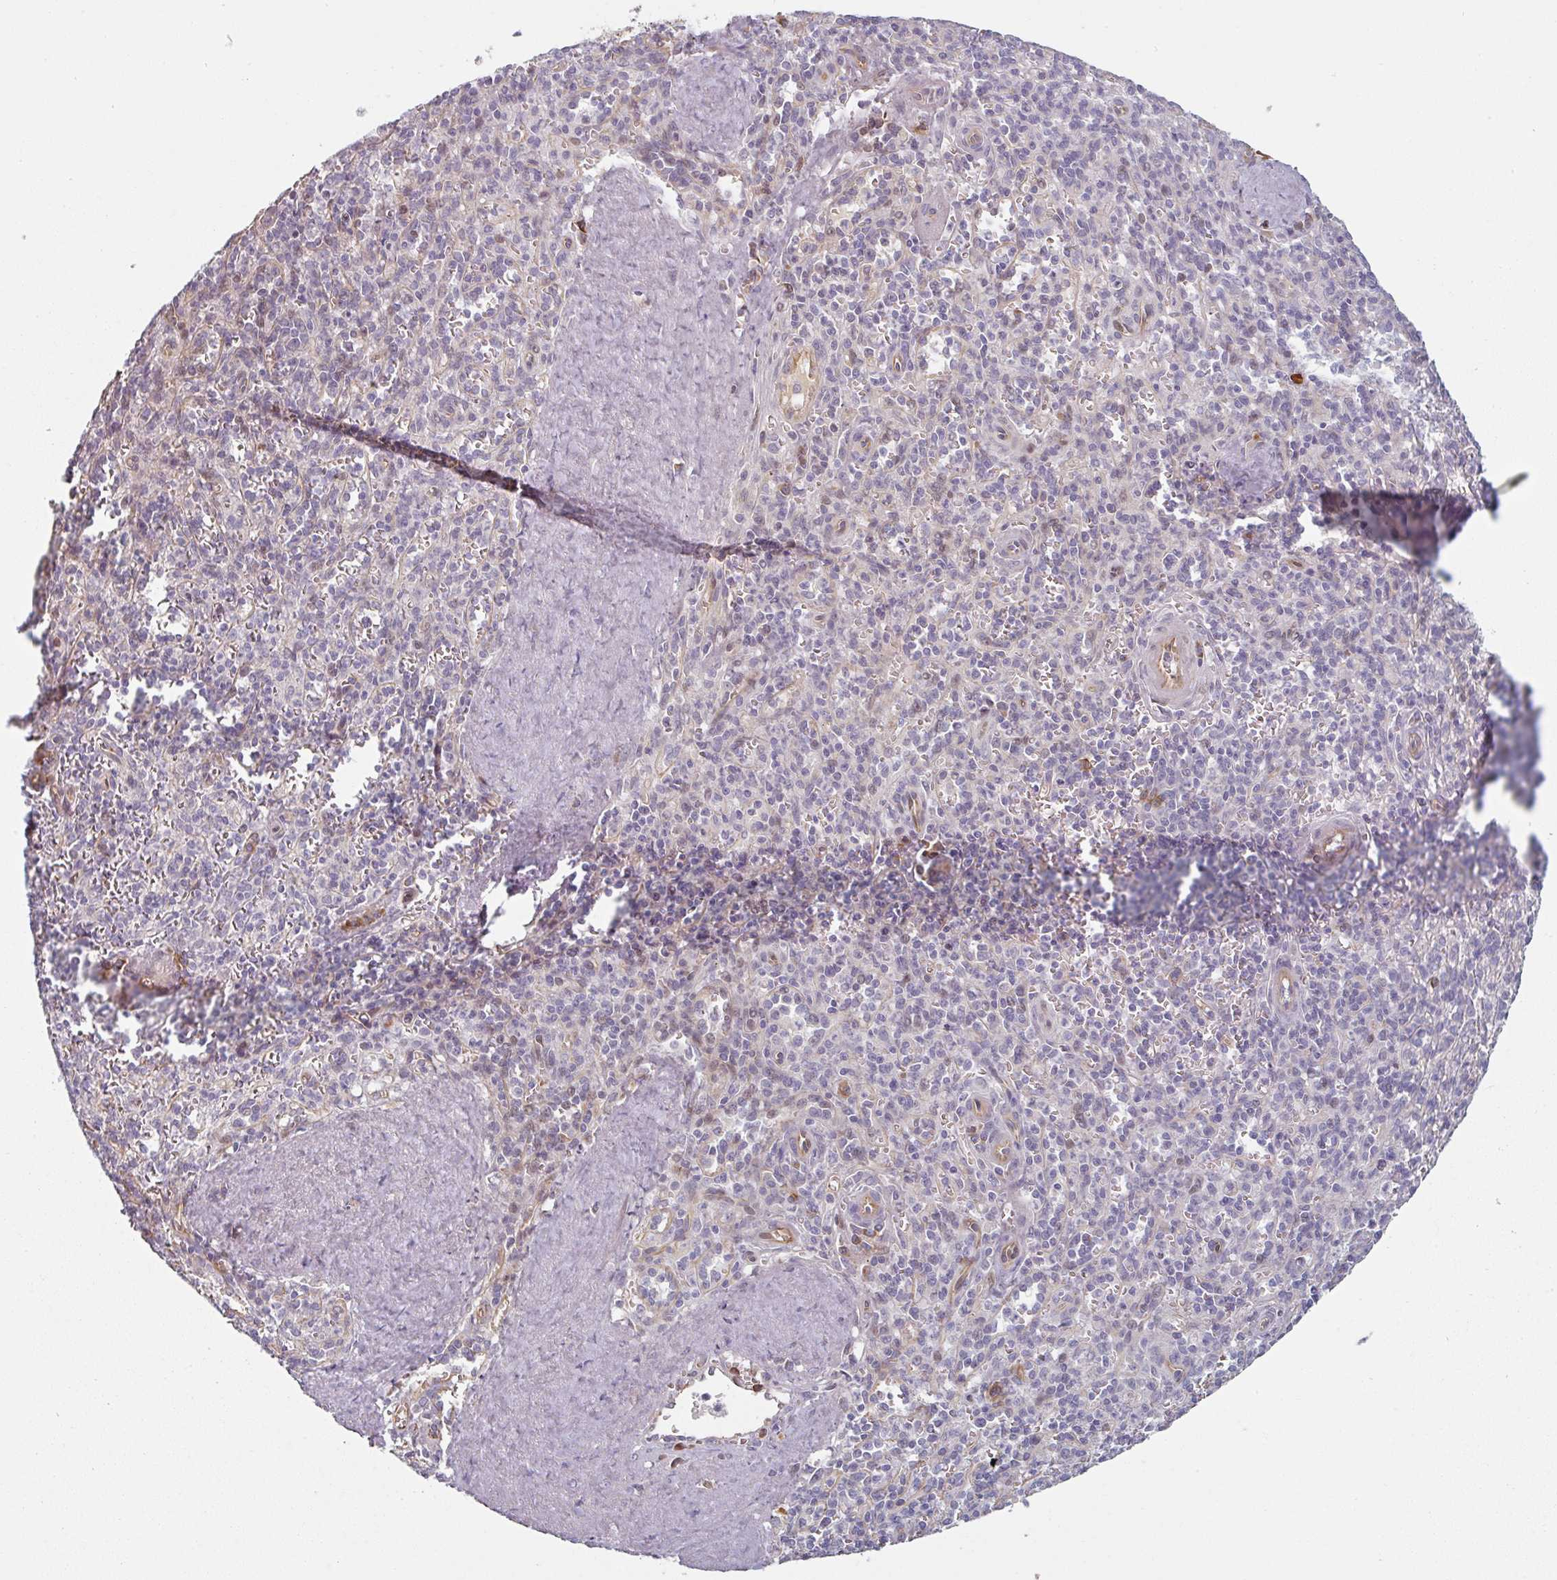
{"staining": {"intensity": "negative", "quantity": "none", "location": "none"}, "tissue": "spleen", "cell_type": "Cells in red pulp", "image_type": "normal", "snomed": [{"axis": "morphology", "description": "Normal tissue, NOS"}, {"axis": "topography", "description": "Spleen"}], "caption": "The IHC image has no significant positivity in cells in red pulp of spleen.", "gene": "CEP78", "patient": {"sex": "female", "age": 70}}